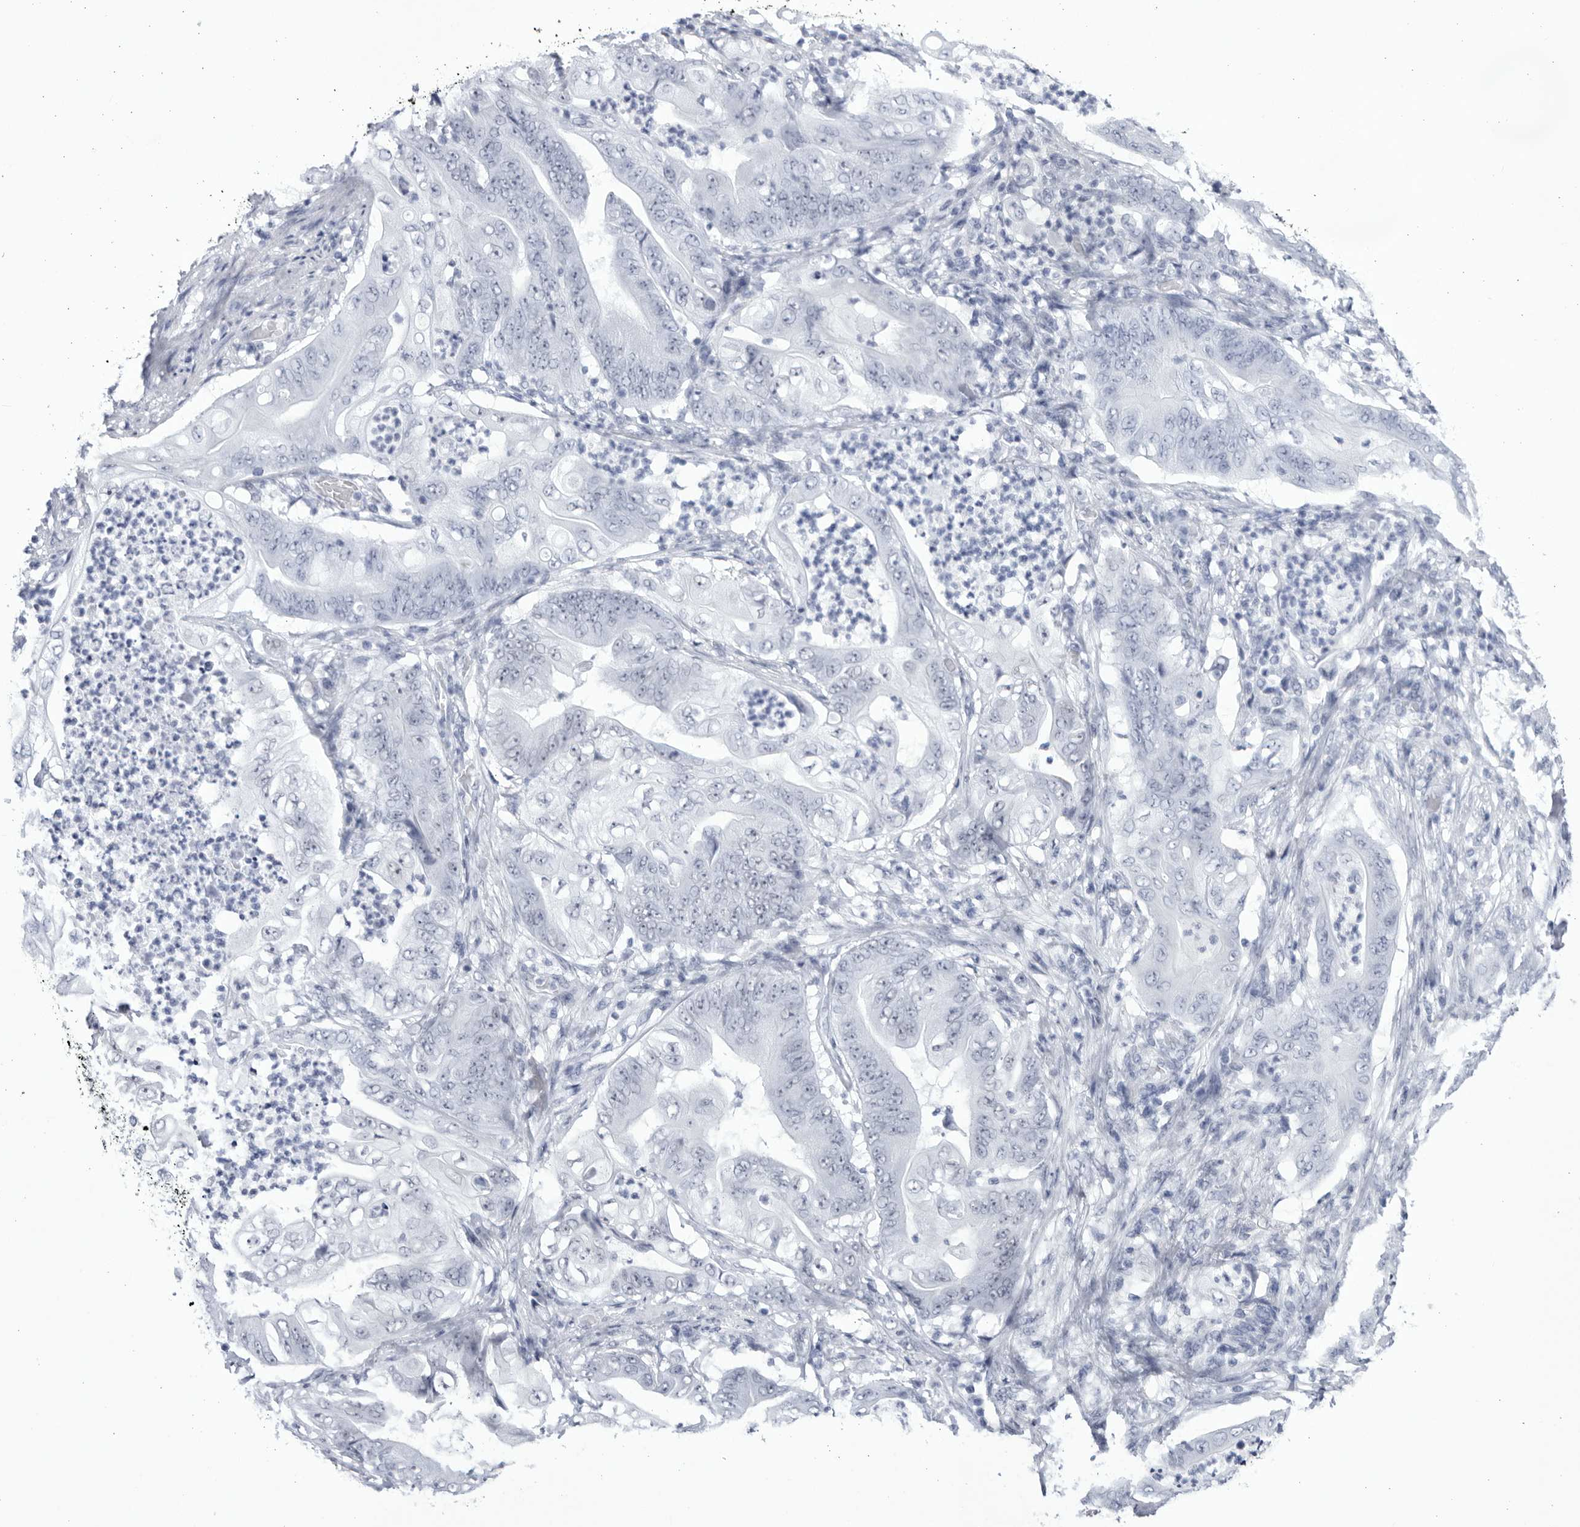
{"staining": {"intensity": "negative", "quantity": "none", "location": "none"}, "tissue": "stomach cancer", "cell_type": "Tumor cells", "image_type": "cancer", "snomed": [{"axis": "morphology", "description": "Adenocarcinoma, NOS"}, {"axis": "topography", "description": "Stomach"}], "caption": "Protein analysis of stomach cancer (adenocarcinoma) demonstrates no significant staining in tumor cells.", "gene": "CCDC181", "patient": {"sex": "female", "age": 73}}